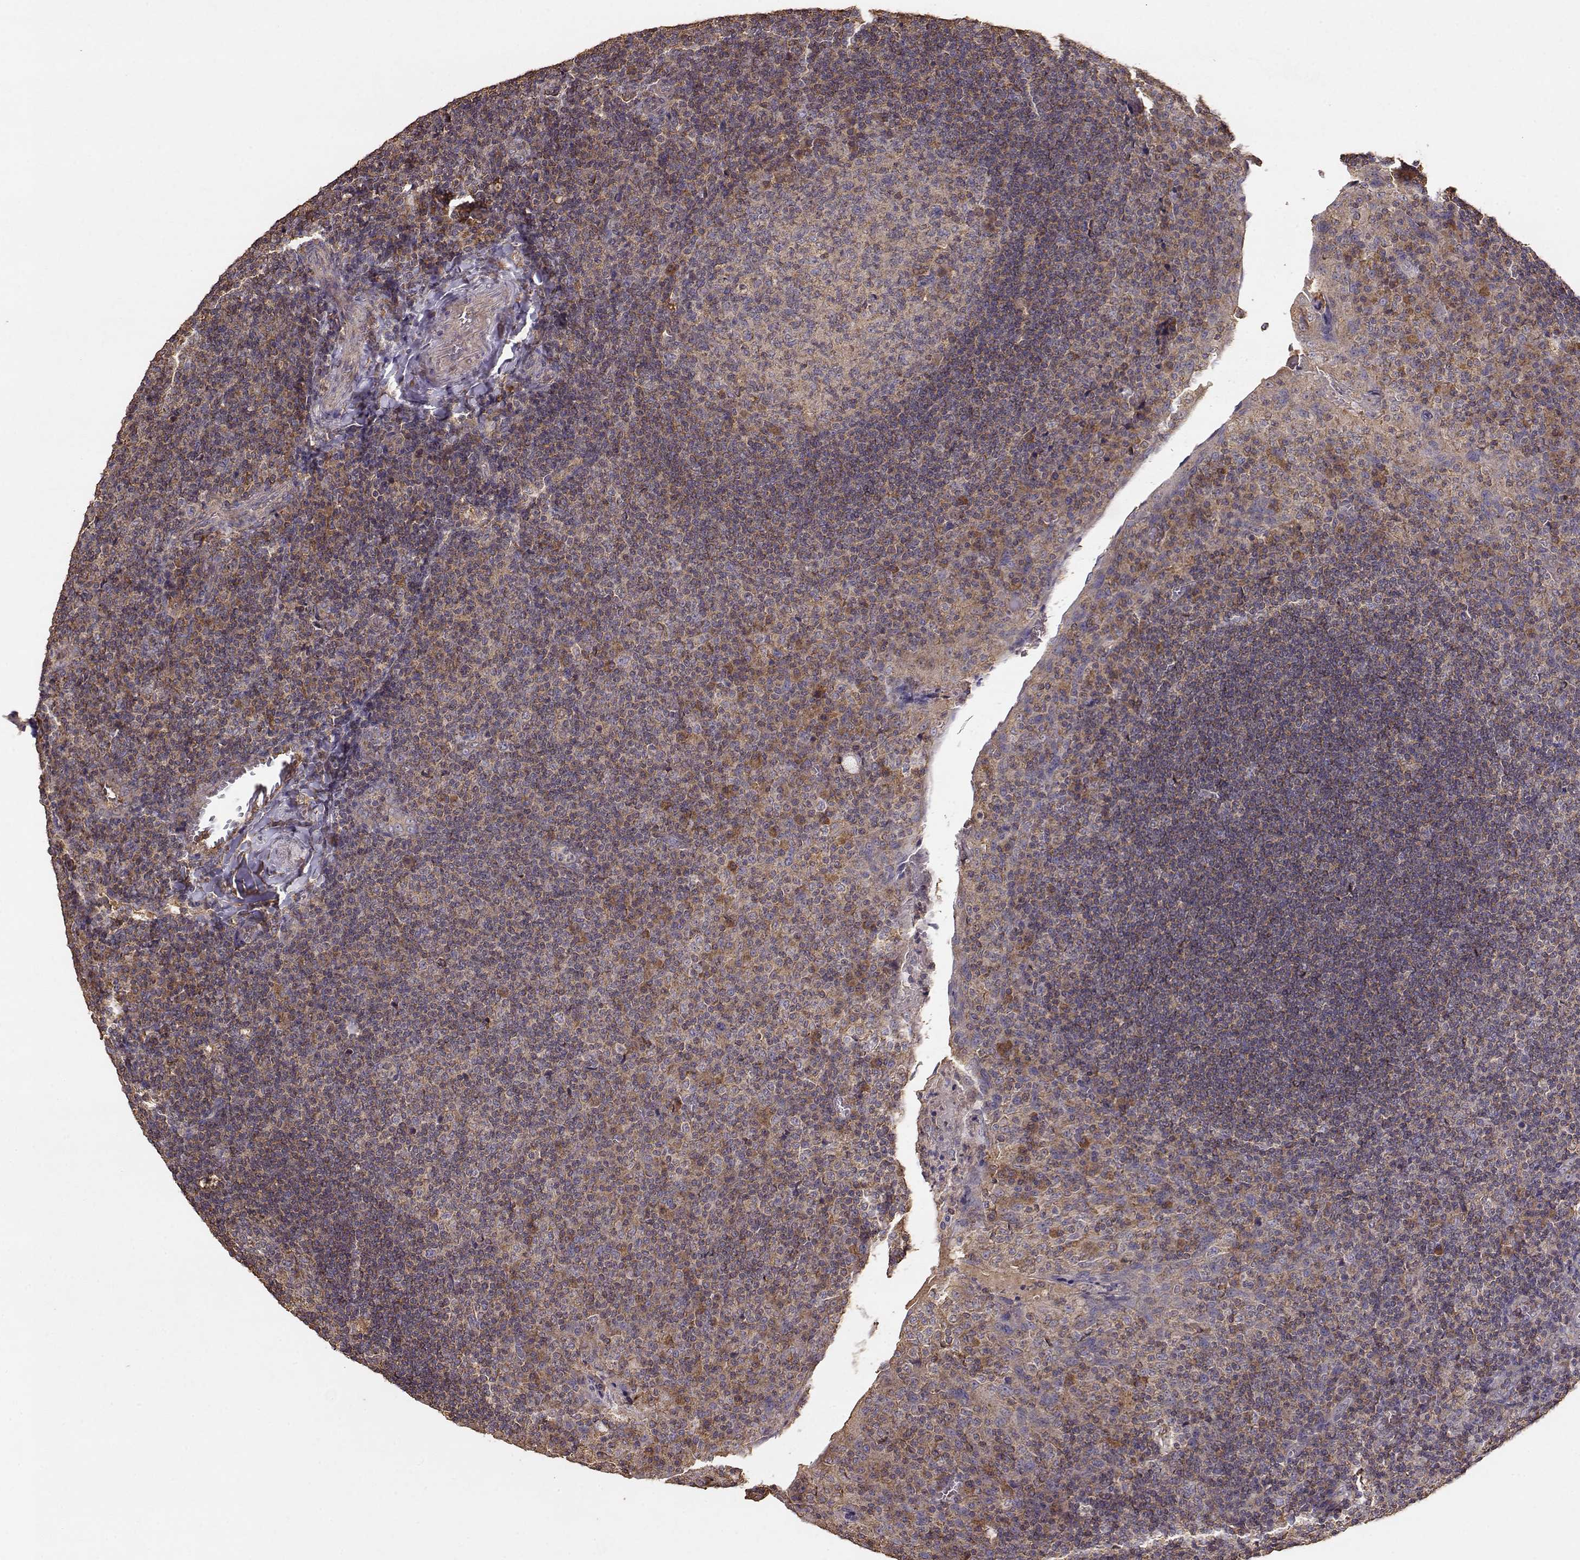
{"staining": {"intensity": "weak", "quantity": ">75%", "location": "cytoplasmic/membranous"}, "tissue": "tonsil", "cell_type": "Germinal center cells", "image_type": "normal", "snomed": [{"axis": "morphology", "description": "Normal tissue, NOS"}, {"axis": "topography", "description": "Tonsil"}], "caption": "Benign tonsil exhibits weak cytoplasmic/membranous expression in about >75% of germinal center cells.", "gene": "TARS3", "patient": {"sex": "male", "age": 17}}